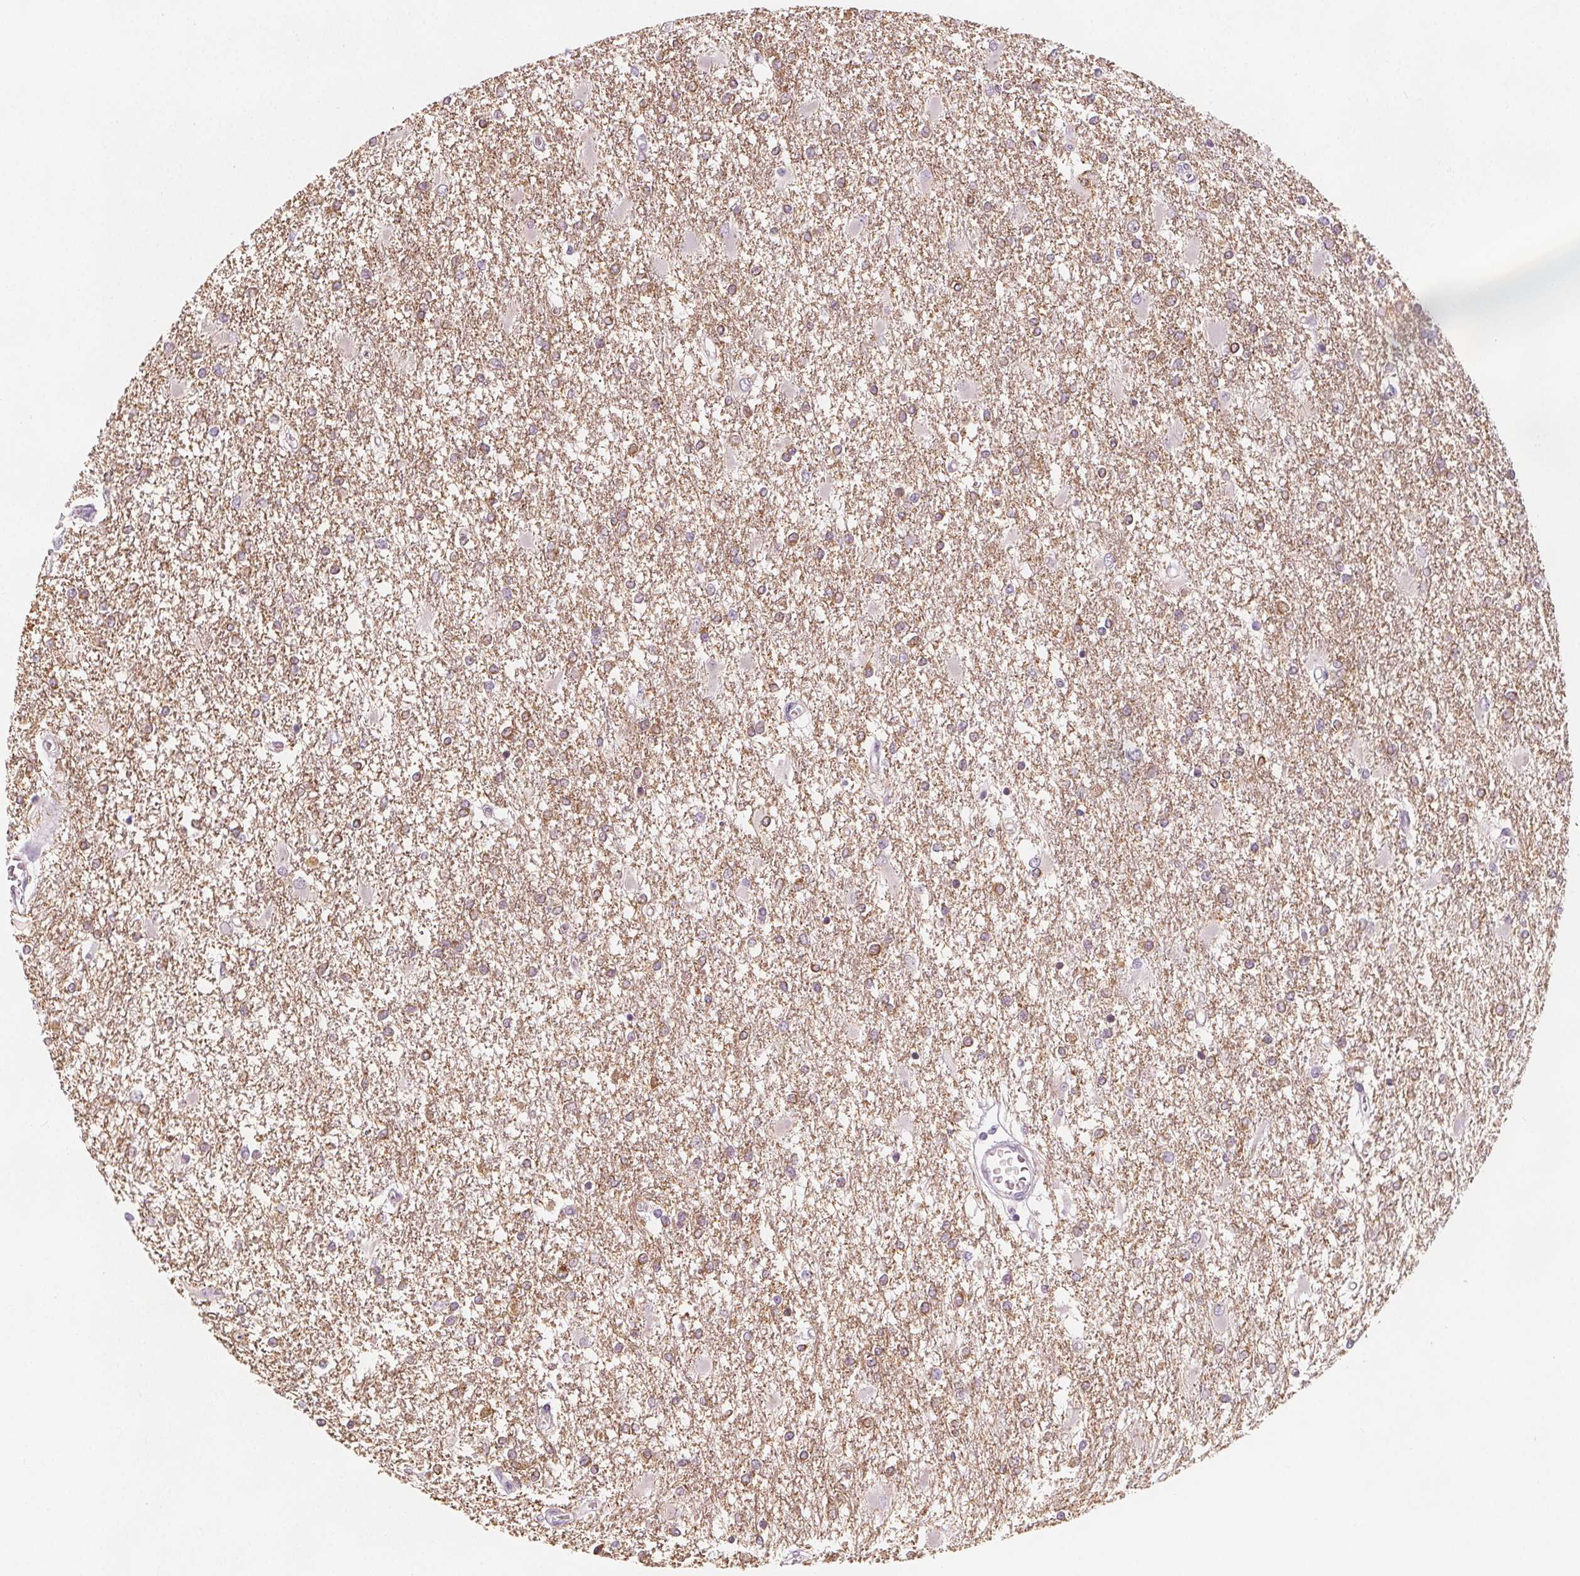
{"staining": {"intensity": "negative", "quantity": "none", "location": "none"}, "tissue": "glioma", "cell_type": "Tumor cells", "image_type": "cancer", "snomed": [{"axis": "morphology", "description": "Glioma, malignant, High grade"}, {"axis": "topography", "description": "Cerebral cortex"}], "caption": "Immunohistochemical staining of human glioma demonstrates no significant staining in tumor cells. The staining was performed using DAB (3,3'-diaminobenzidine) to visualize the protein expression in brown, while the nuclei were stained in blue with hematoxylin (Magnification: 20x).", "gene": "MAP1A", "patient": {"sex": "male", "age": 79}}